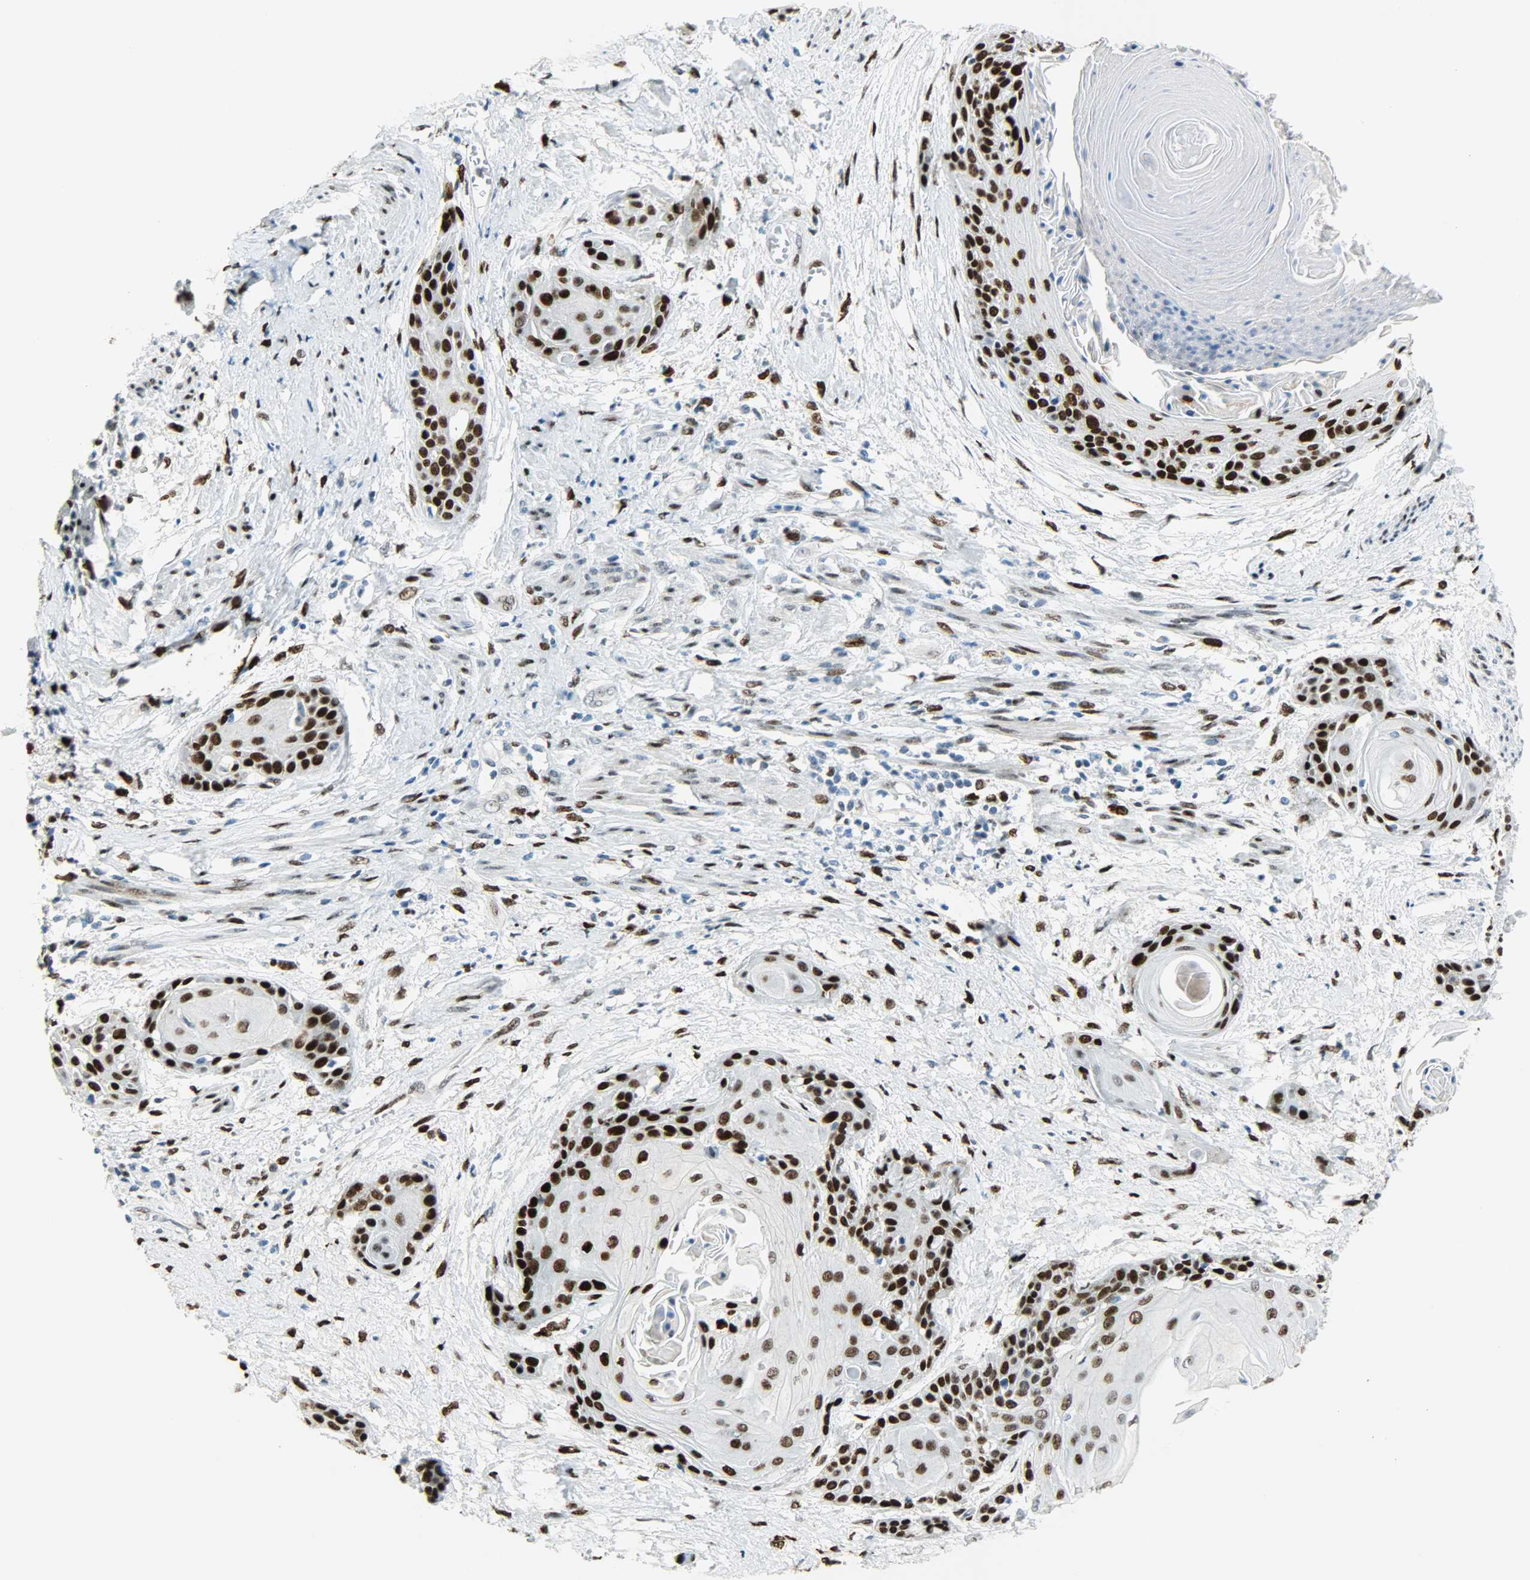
{"staining": {"intensity": "strong", "quantity": "25%-75%", "location": "nuclear"}, "tissue": "cervical cancer", "cell_type": "Tumor cells", "image_type": "cancer", "snomed": [{"axis": "morphology", "description": "Squamous cell carcinoma, NOS"}, {"axis": "topography", "description": "Cervix"}], "caption": "Strong nuclear protein positivity is present in about 25%-75% of tumor cells in squamous cell carcinoma (cervical). The protein of interest is shown in brown color, while the nuclei are stained blue.", "gene": "JUNB", "patient": {"sex": "female", "age": 57}}